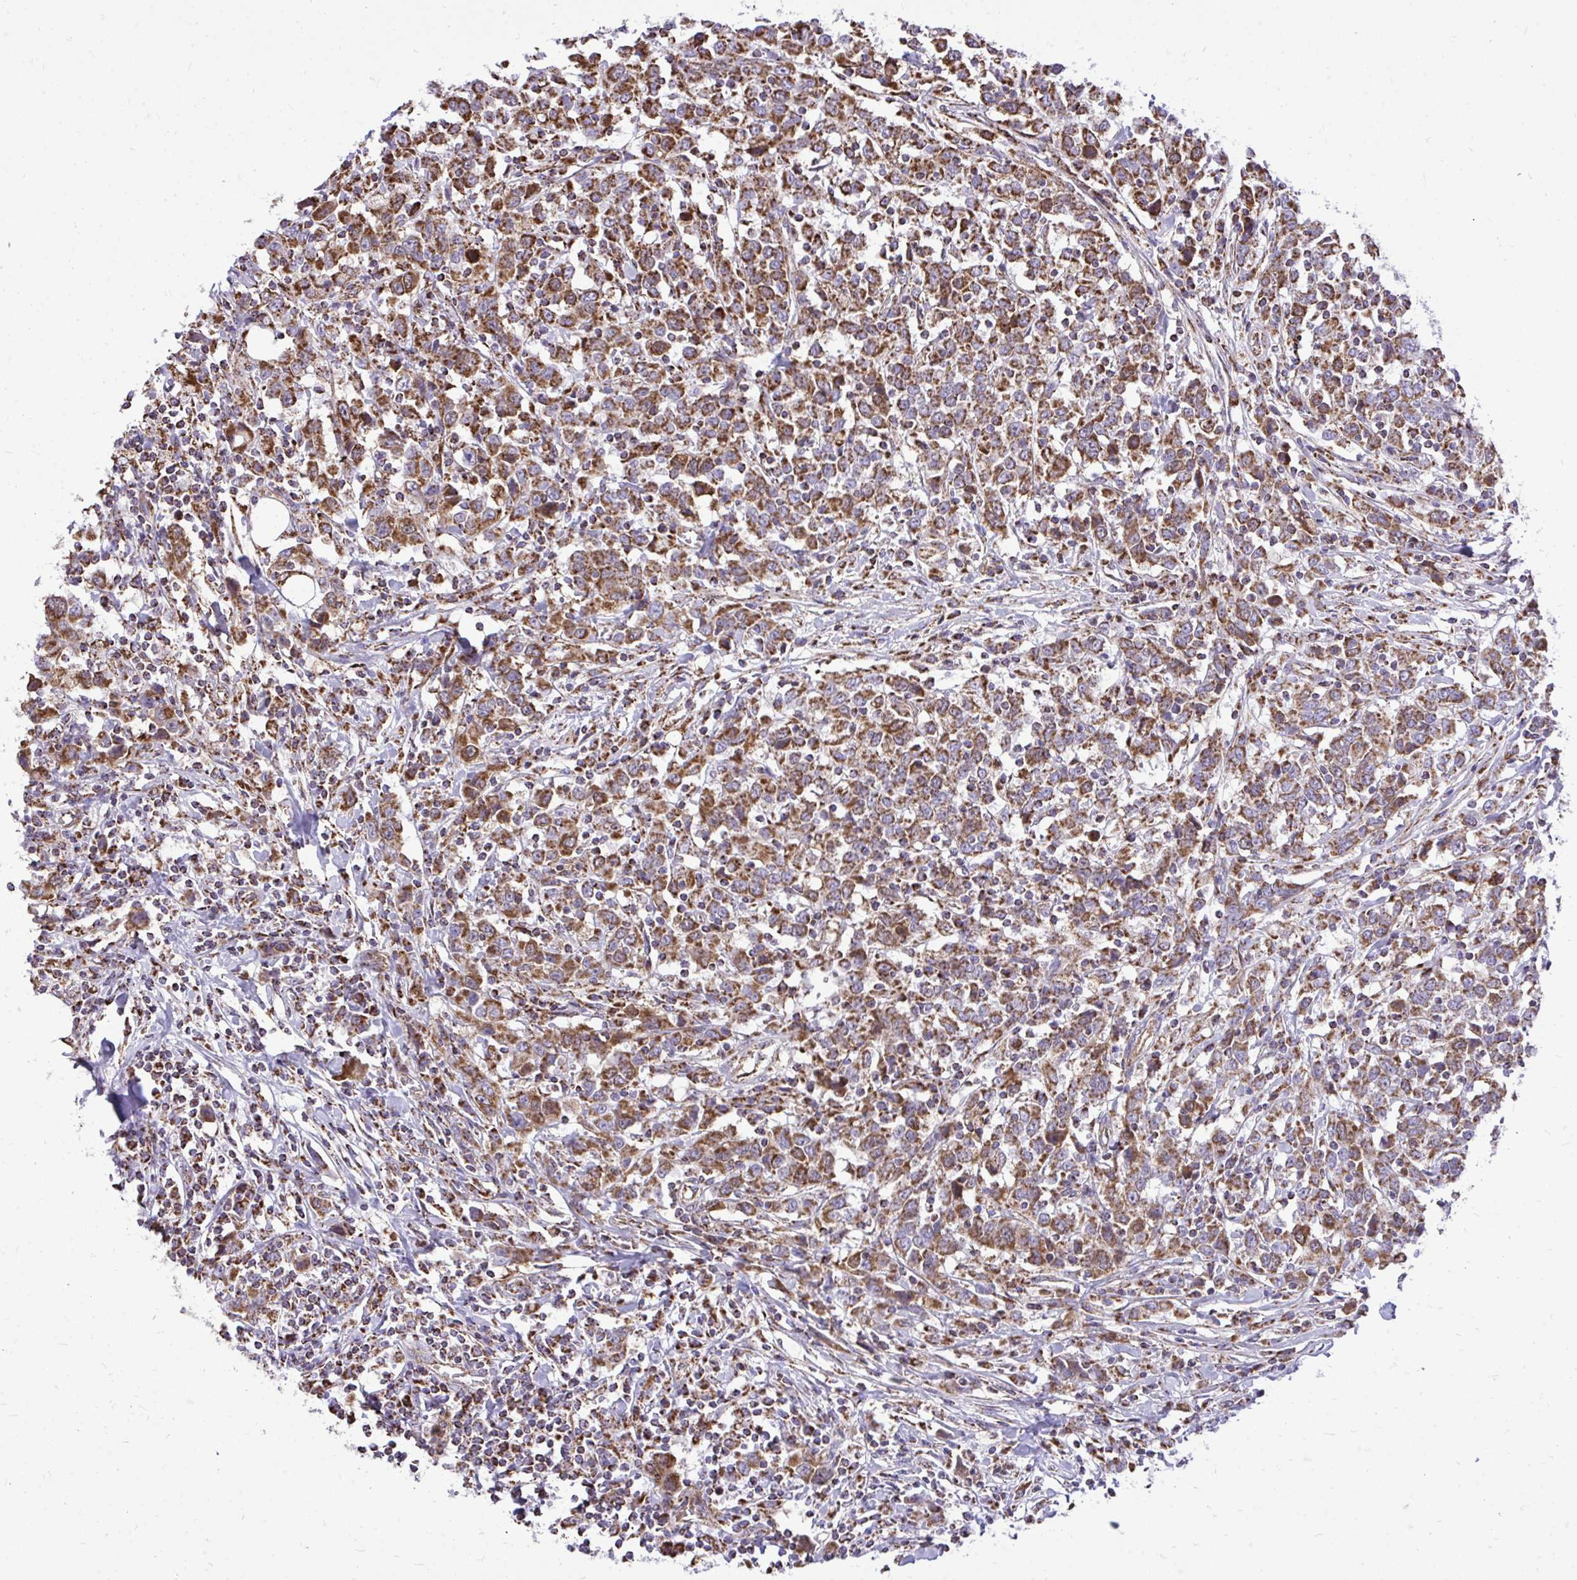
{"staining": {"intensity": "moderate", "quantity": ">75%", "location": "cytoplasmic/membranous"}, "tissue": "urothelial cancer", "cell_type": "Tumor cells", "image_type": "cancer", "snomed": [{"axis": "morphology", "description": "Urothelial carcinoma, High grade"}, {"axis": "topography", "description": "Urinary bladder"}], "caption": "The photomicrograph shows a brown stain indicating the presence of a protein in the cytoplasmic/membranous of tumor cells in urothelial cancer. (brown staining indicates protein expression, while blue staining denotes nuclei).", "gene": "UBE2C", "patient": {"sex": "male", "age": 61}}